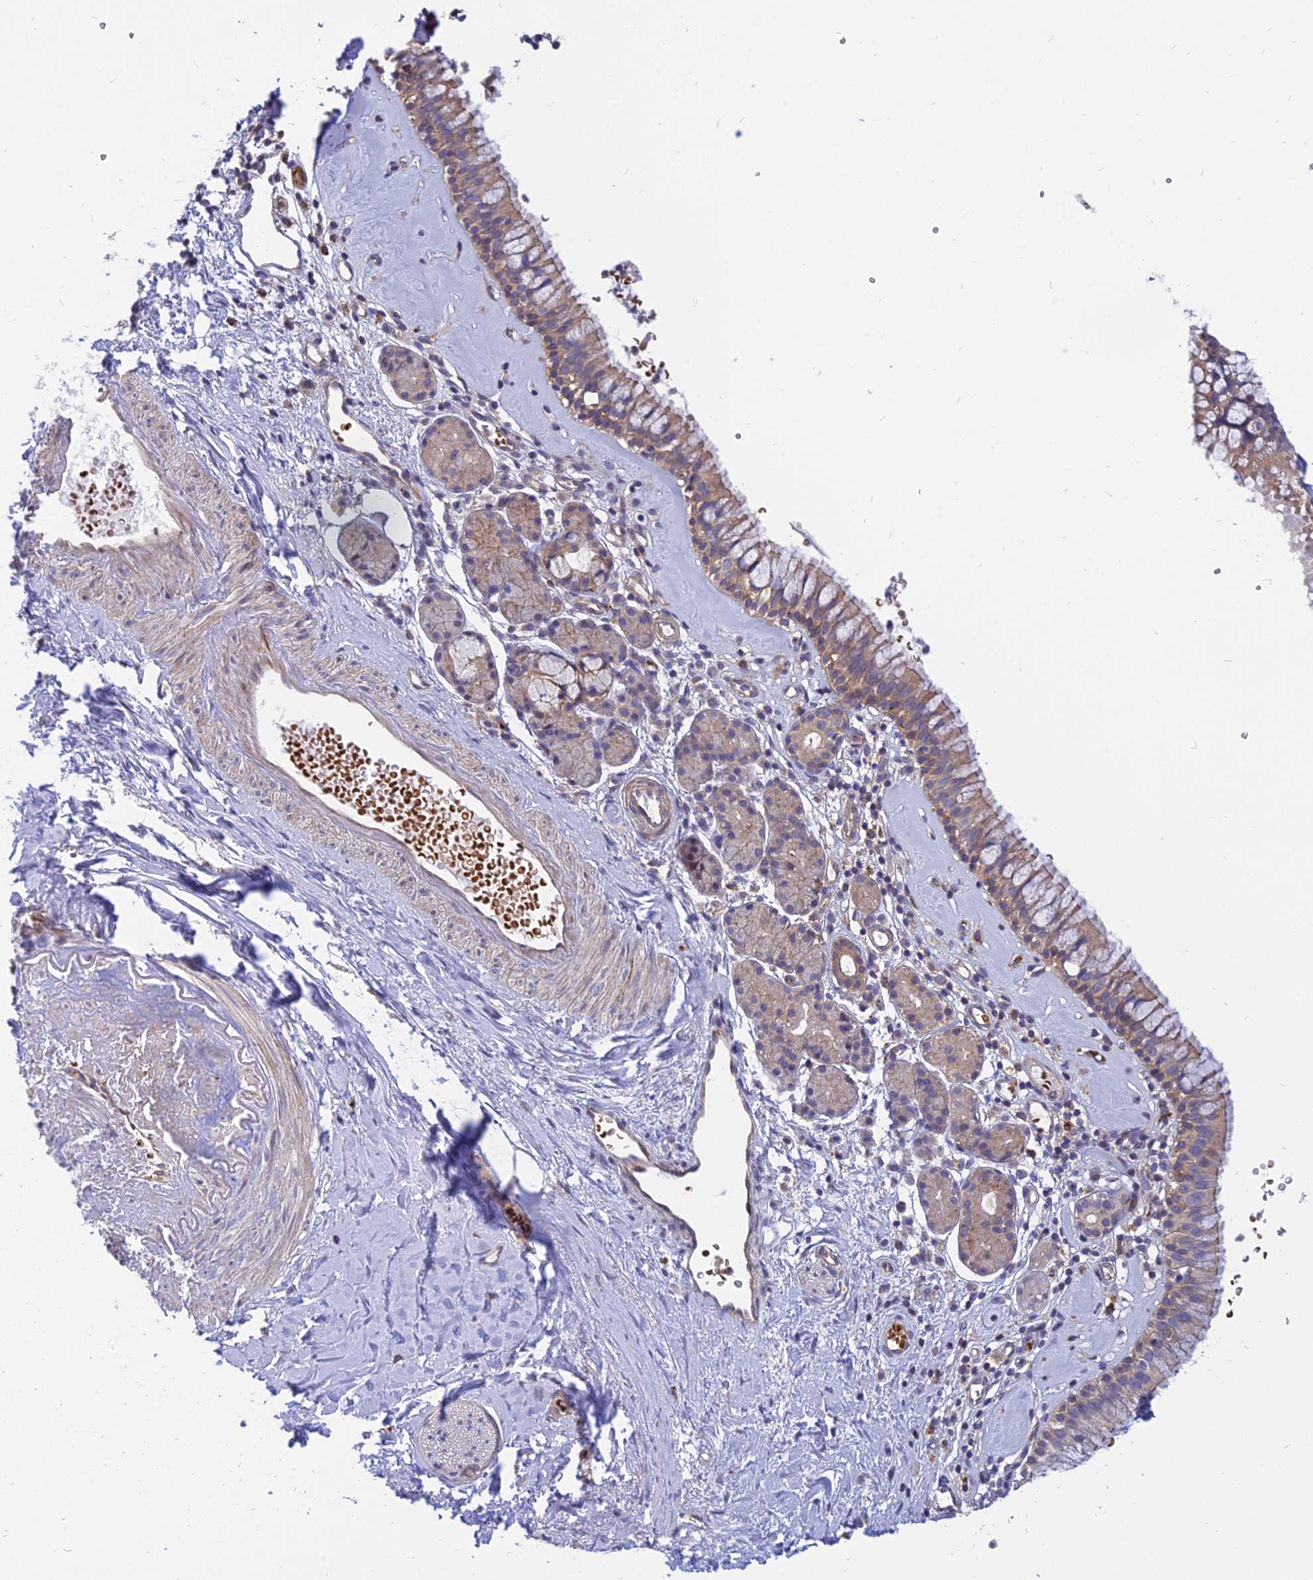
{"staining": {"intensity": "moderate", "quantity": "25%-75%", "location": "cytoplasmic/membranous"}, "tissue": "nasopharynx", "cell_type": "Respiratory epithelial cells", "image_type": "normal", "snomed": [{"axis": "morphology", "description": "Normal tissue, NOS"}, {"axis": "topography", "description": "Nasopharynx"}], "caption": "Immunohistochemical staining of normal nasopharynx displays 25%-75% levels of moderate cytoplasmic/membranous protein staining in approximately 25%-75% of respiratory epithelial cells.", "gene": "PHKA2", "patient": {"sex": "male", "age": 82}}